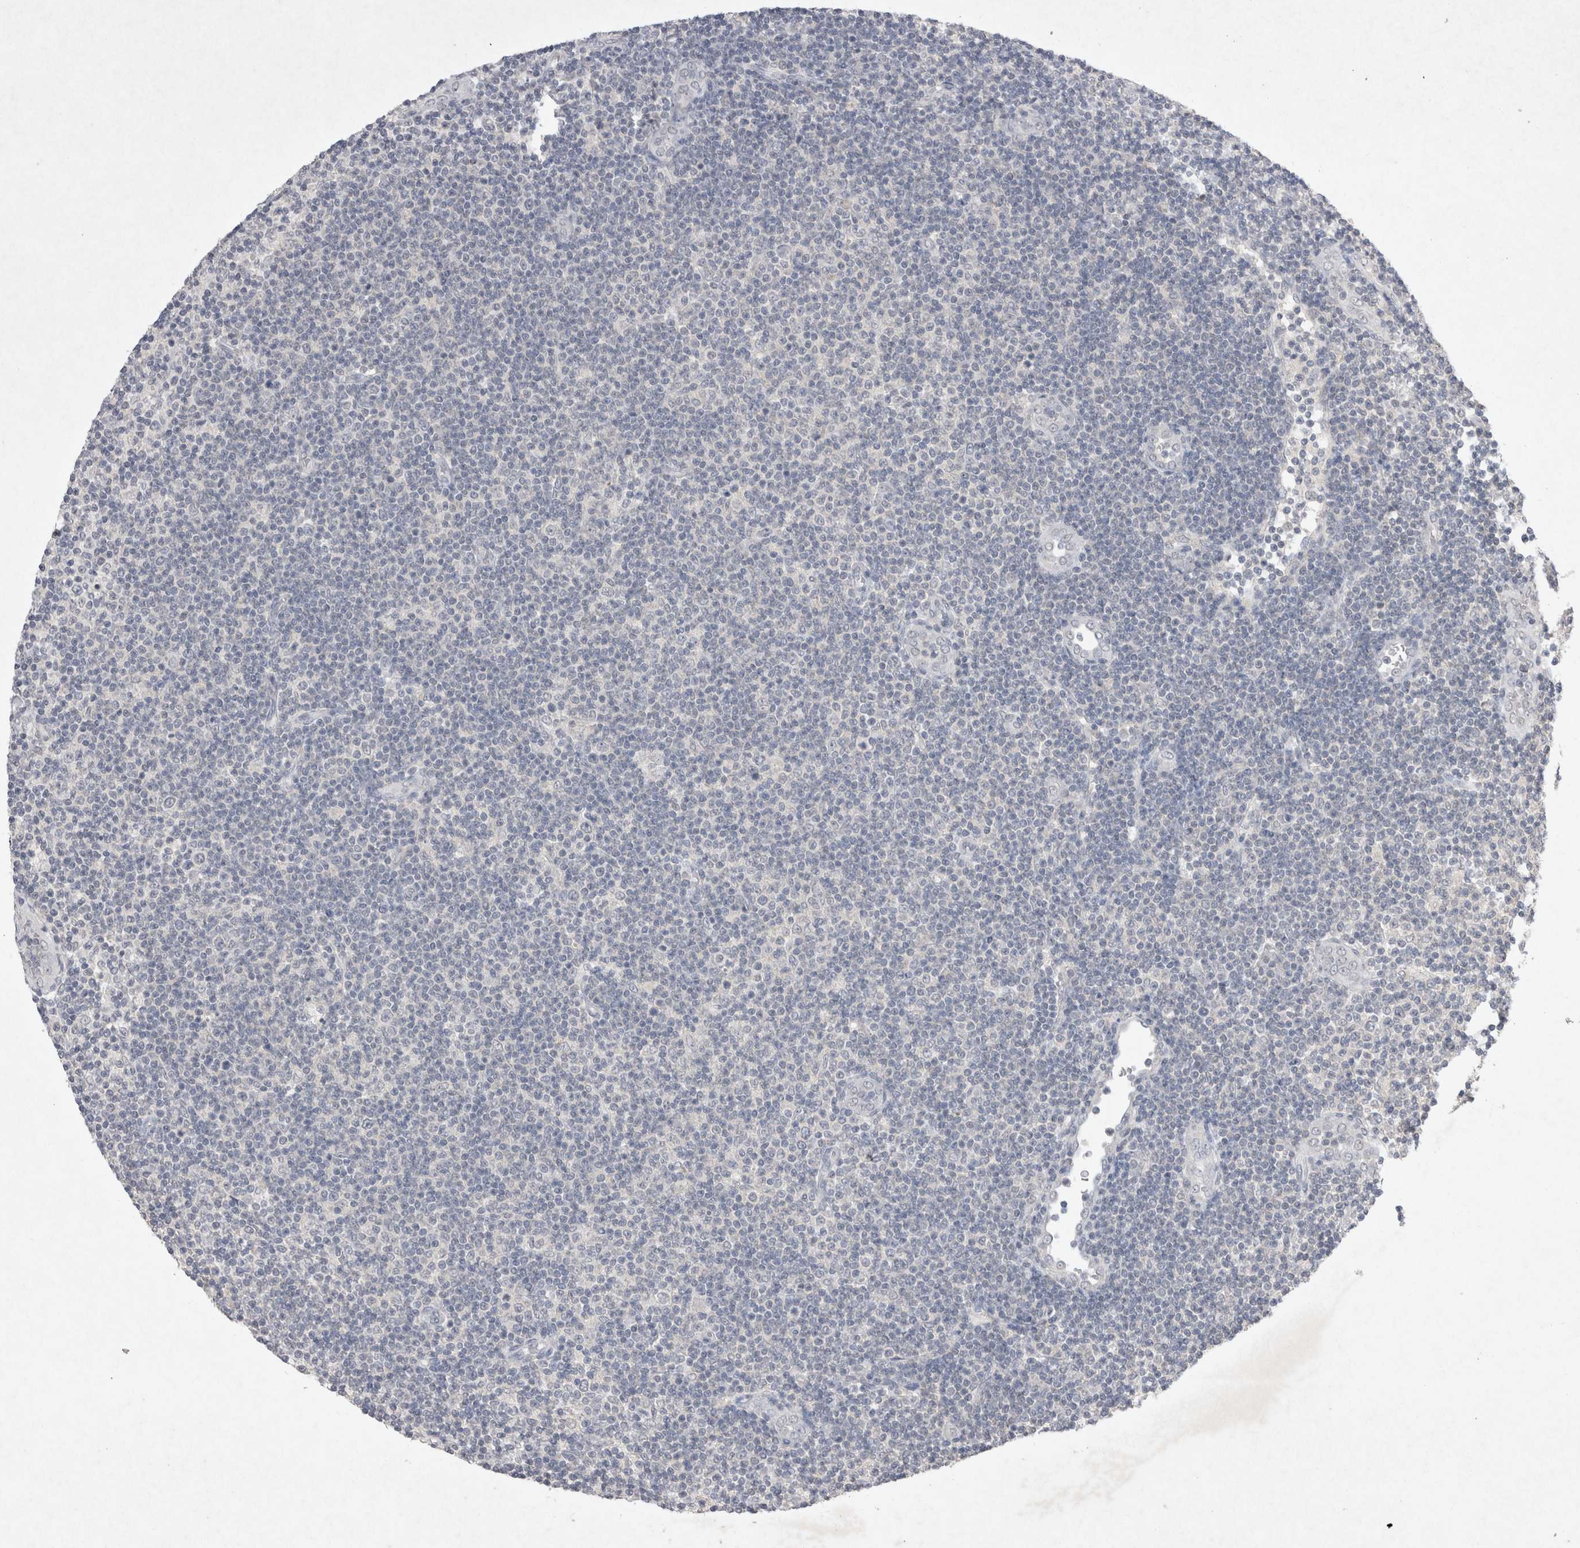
{"staining": {"intensity": "negative", "quantity": "none", "location": "none"}, "tissue": "lymphoma", "cell_type": "Tumor cells", "image_type": "cancer", "snomed": [{"axis": "morphology", "description": "Malignant lymphoma, non-Hodgkin's type, Low grade"}, {"axis": "topography", "description": "Lymph node"}], "caption": "Micrograph shows no significant protein staining in tumor cells of low-grade malignant lymphoma, non-Hodgkin's type.", "gene": "LYVE1", "patient": {"sex": "male", "age": 83}}